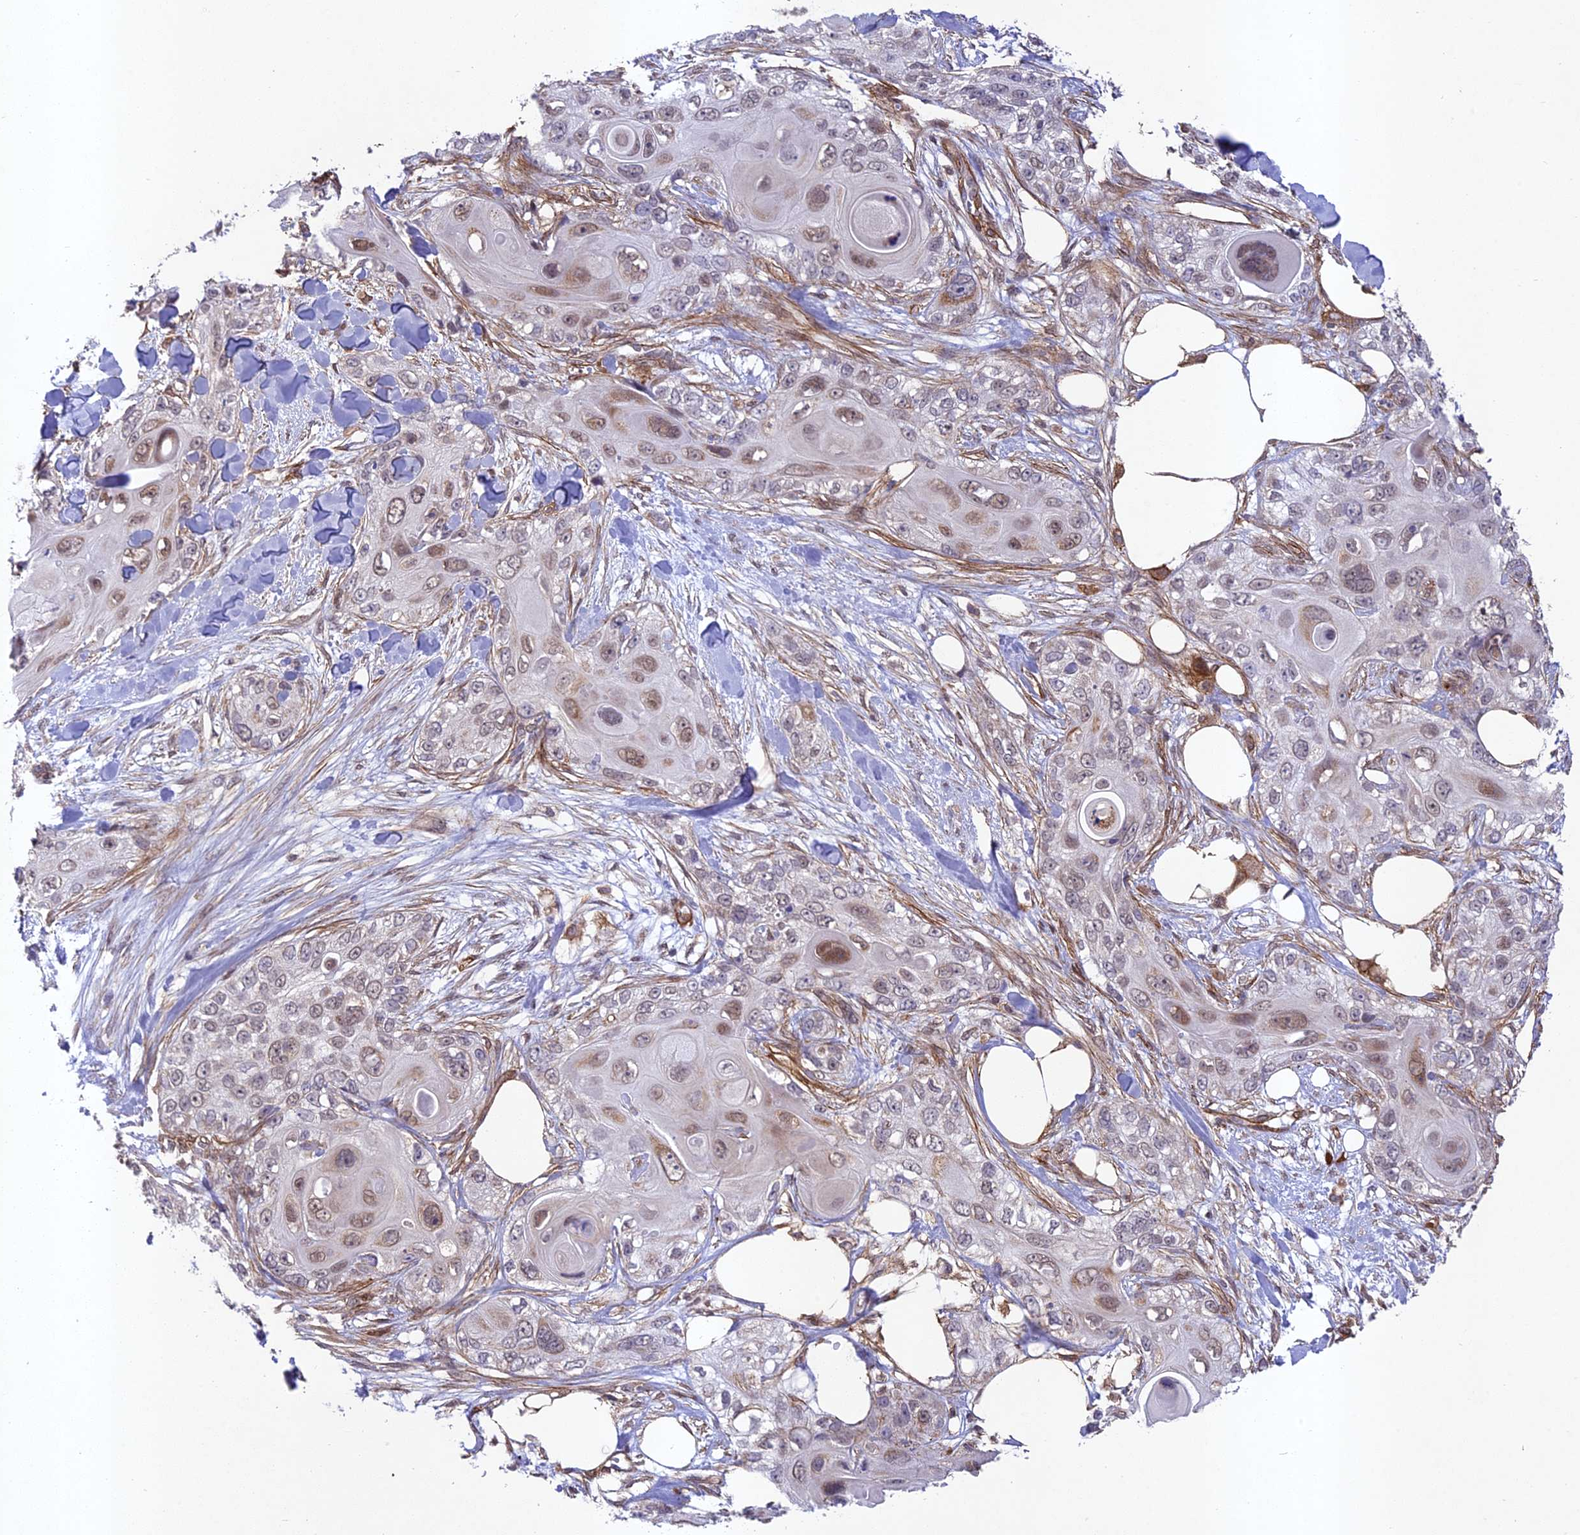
{"staining": {"intensity": "moderate", "quantity": "<25%", "location": "nuclear"}, "tissue": "skin cancer", "cell_type": "Tumor cells", "image_type": "cancer", "snomed": [{"axis": "morphology", "description": "Normal tissue, NOS"}, {"axis": "morphology", "description": "Squamous cell carcinoma, NOS"}, {"axis": "topography", "description": "Skin"}], "caption": "Squamous cell carcinoma (skin) tissue displays moderate nuclear expression in approximately <25% of tumor cells The staining is performed using DAB (3,3'-diaminobenzidine) brown chromogen to label protein expression. The nuclei are counter-stained blue using hematoxylin.", "gene": "TNS1", "patient": {"sex": "male", "age": 72}}